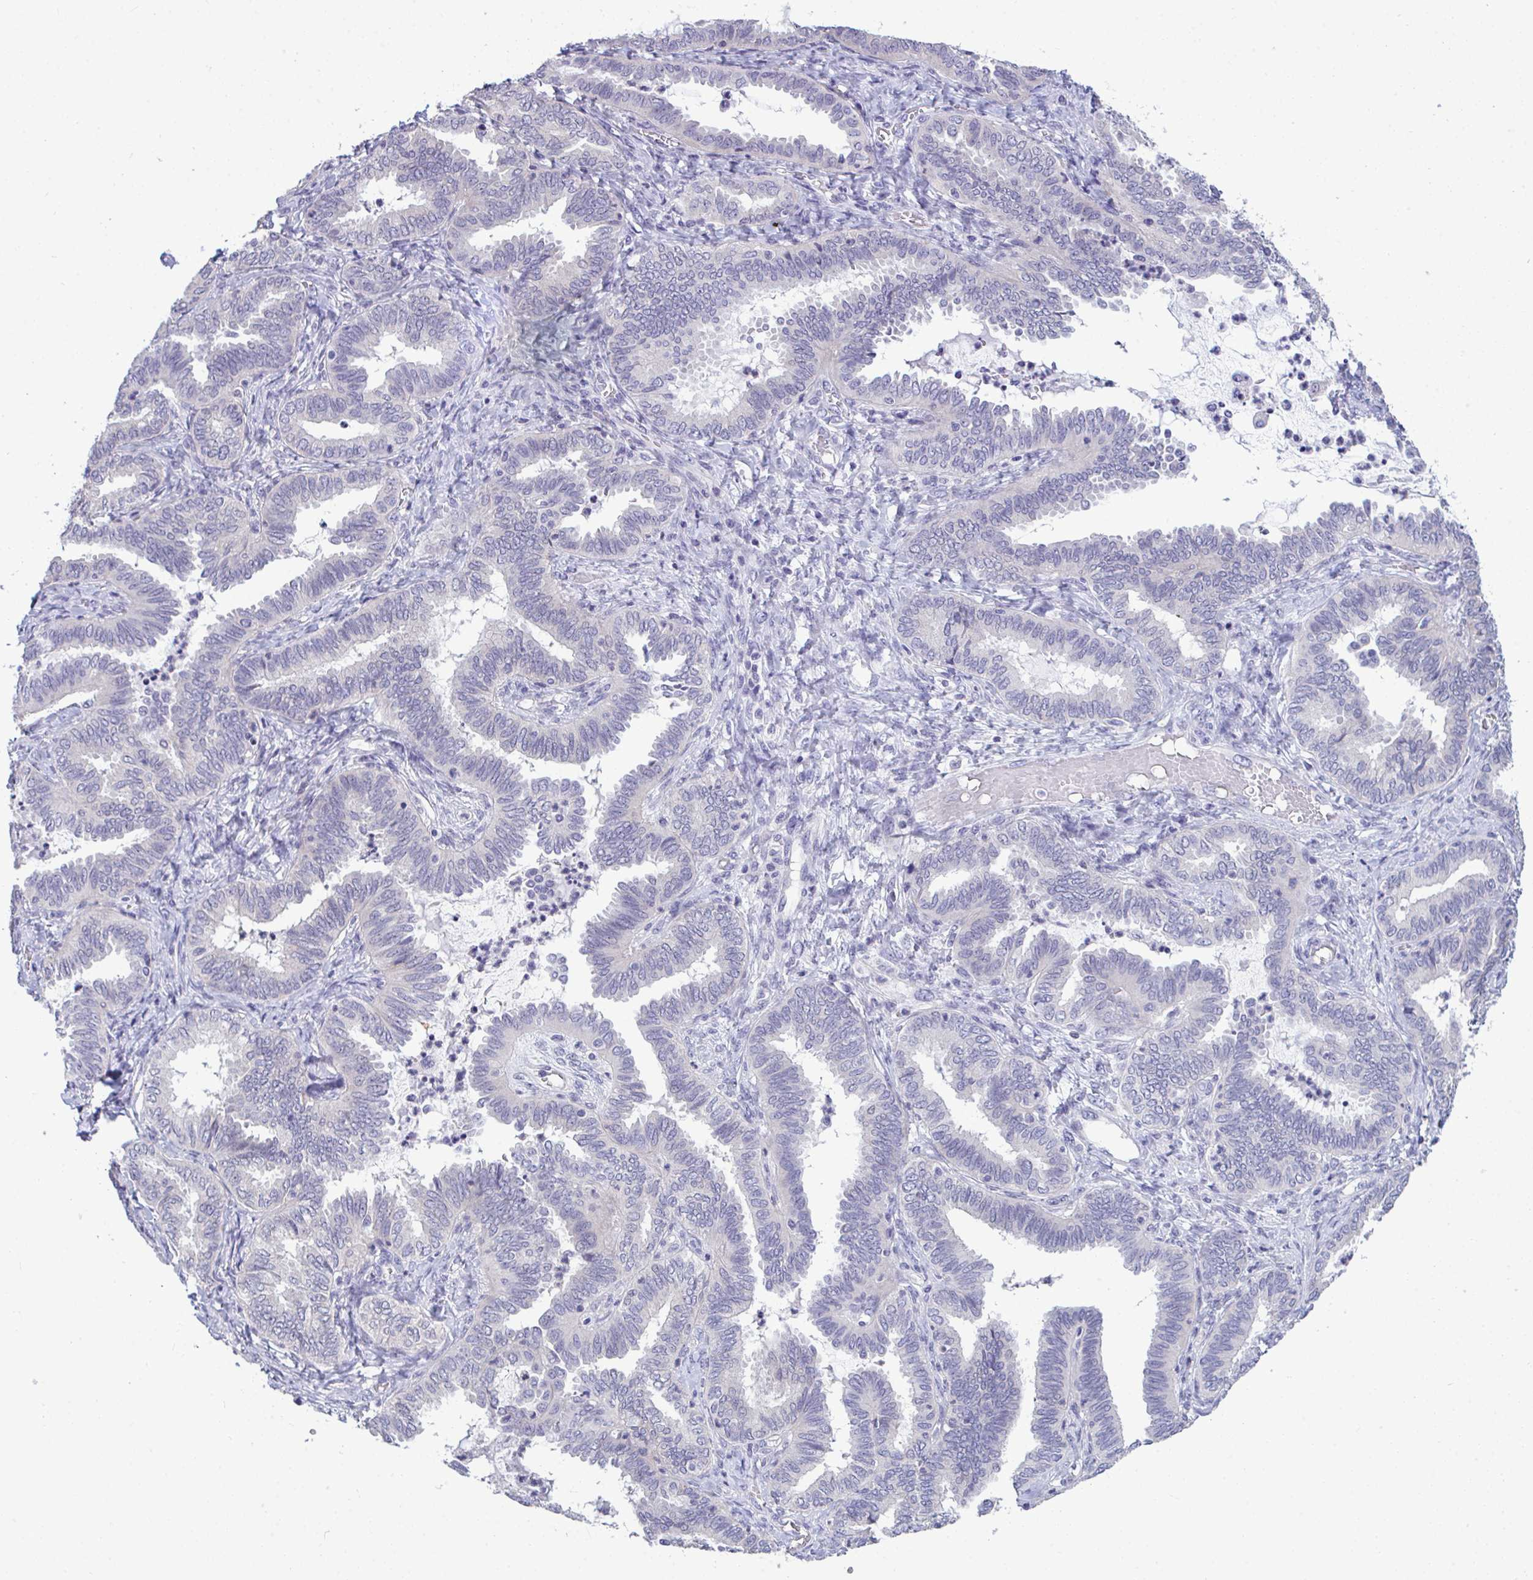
{"staining": {"intensity": "negative", "quantity": "none", "location": "none"}, "tissue": "ovarian cancer", "cell_type": "Tumor cells", "image_type": "cancer", "snomed": [{"axis": "morphology", "description": "Carcinoma, endometroid"}, {"axis": "topography", "description": "Ovary"}], "caption": "Ovarian cancer (endometroid carcinoma) was stained to show a protein in brown. There is no significant staining in tumor cells. The staining is performed using DAB brown chromogen with nuclei counter-stained in using hematoxylin.", "gene": "PIGK", "patient": {"sex": "female", "age": 70}}